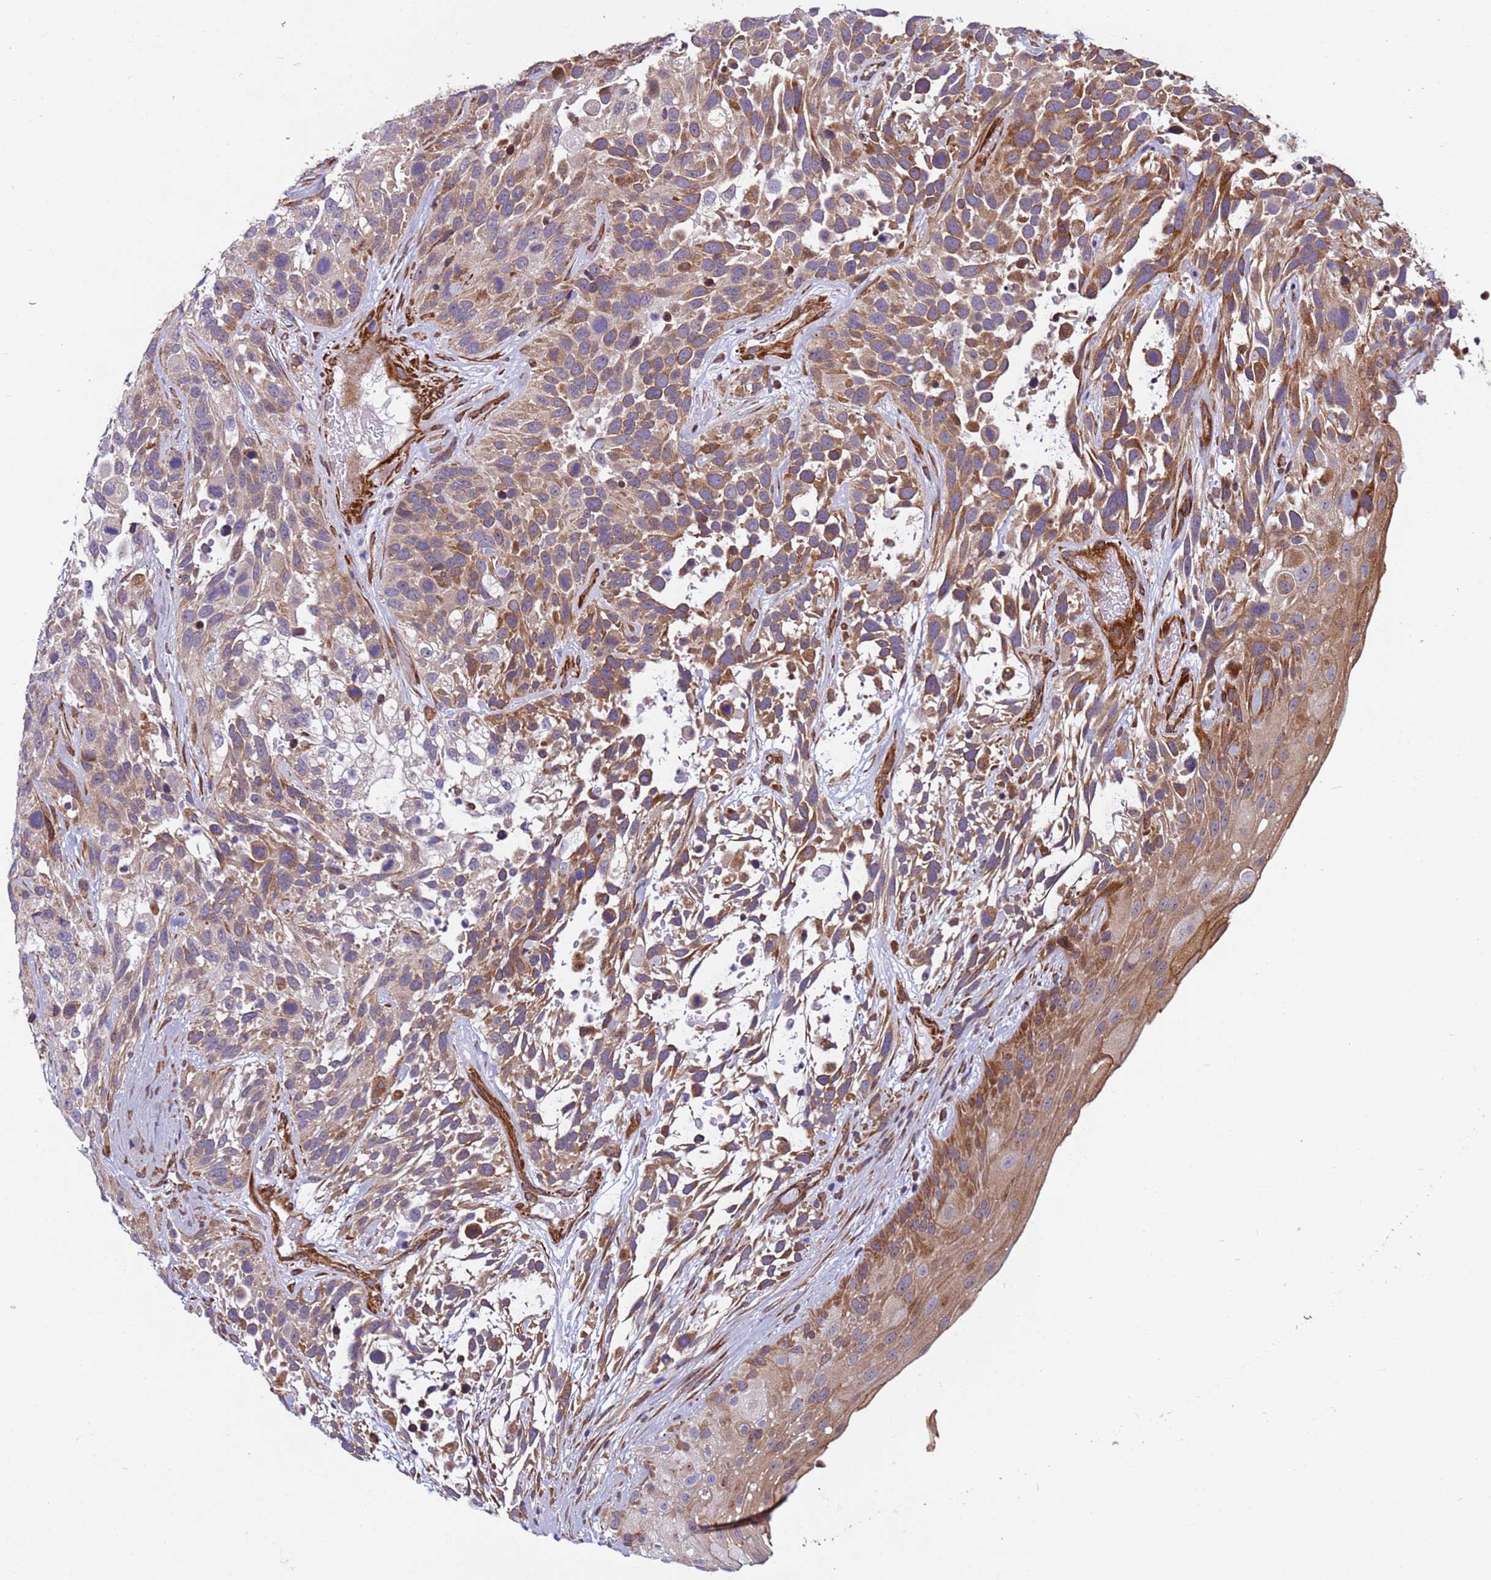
{"staining": {"intensity": "moderate", "quantity": ">75%", "location": "cytoplasmic/membranous"}, "tissue": "urothelial cancer", "cell_type": "Tumor cells", "image_type": "cancer", "snomed": [{"axis": "morphology", "description": "Urothelial carcinoma, High grade"}, {"axis": "topography", "description": "Urinary bladder"}], "caption": "A brown stain shows moderate cytoplasmic/membranous positivity of a protein in high-grade urothelial carcinoma tumor cells. The staining was performed using DAB (3,3'-diaminobenzidine), with brown indicating positive protein expression. Nuclei are stained blue with hematoxylin.", "gene": "MCRIP1", "patient": {"sex": "female", "age": 70}}